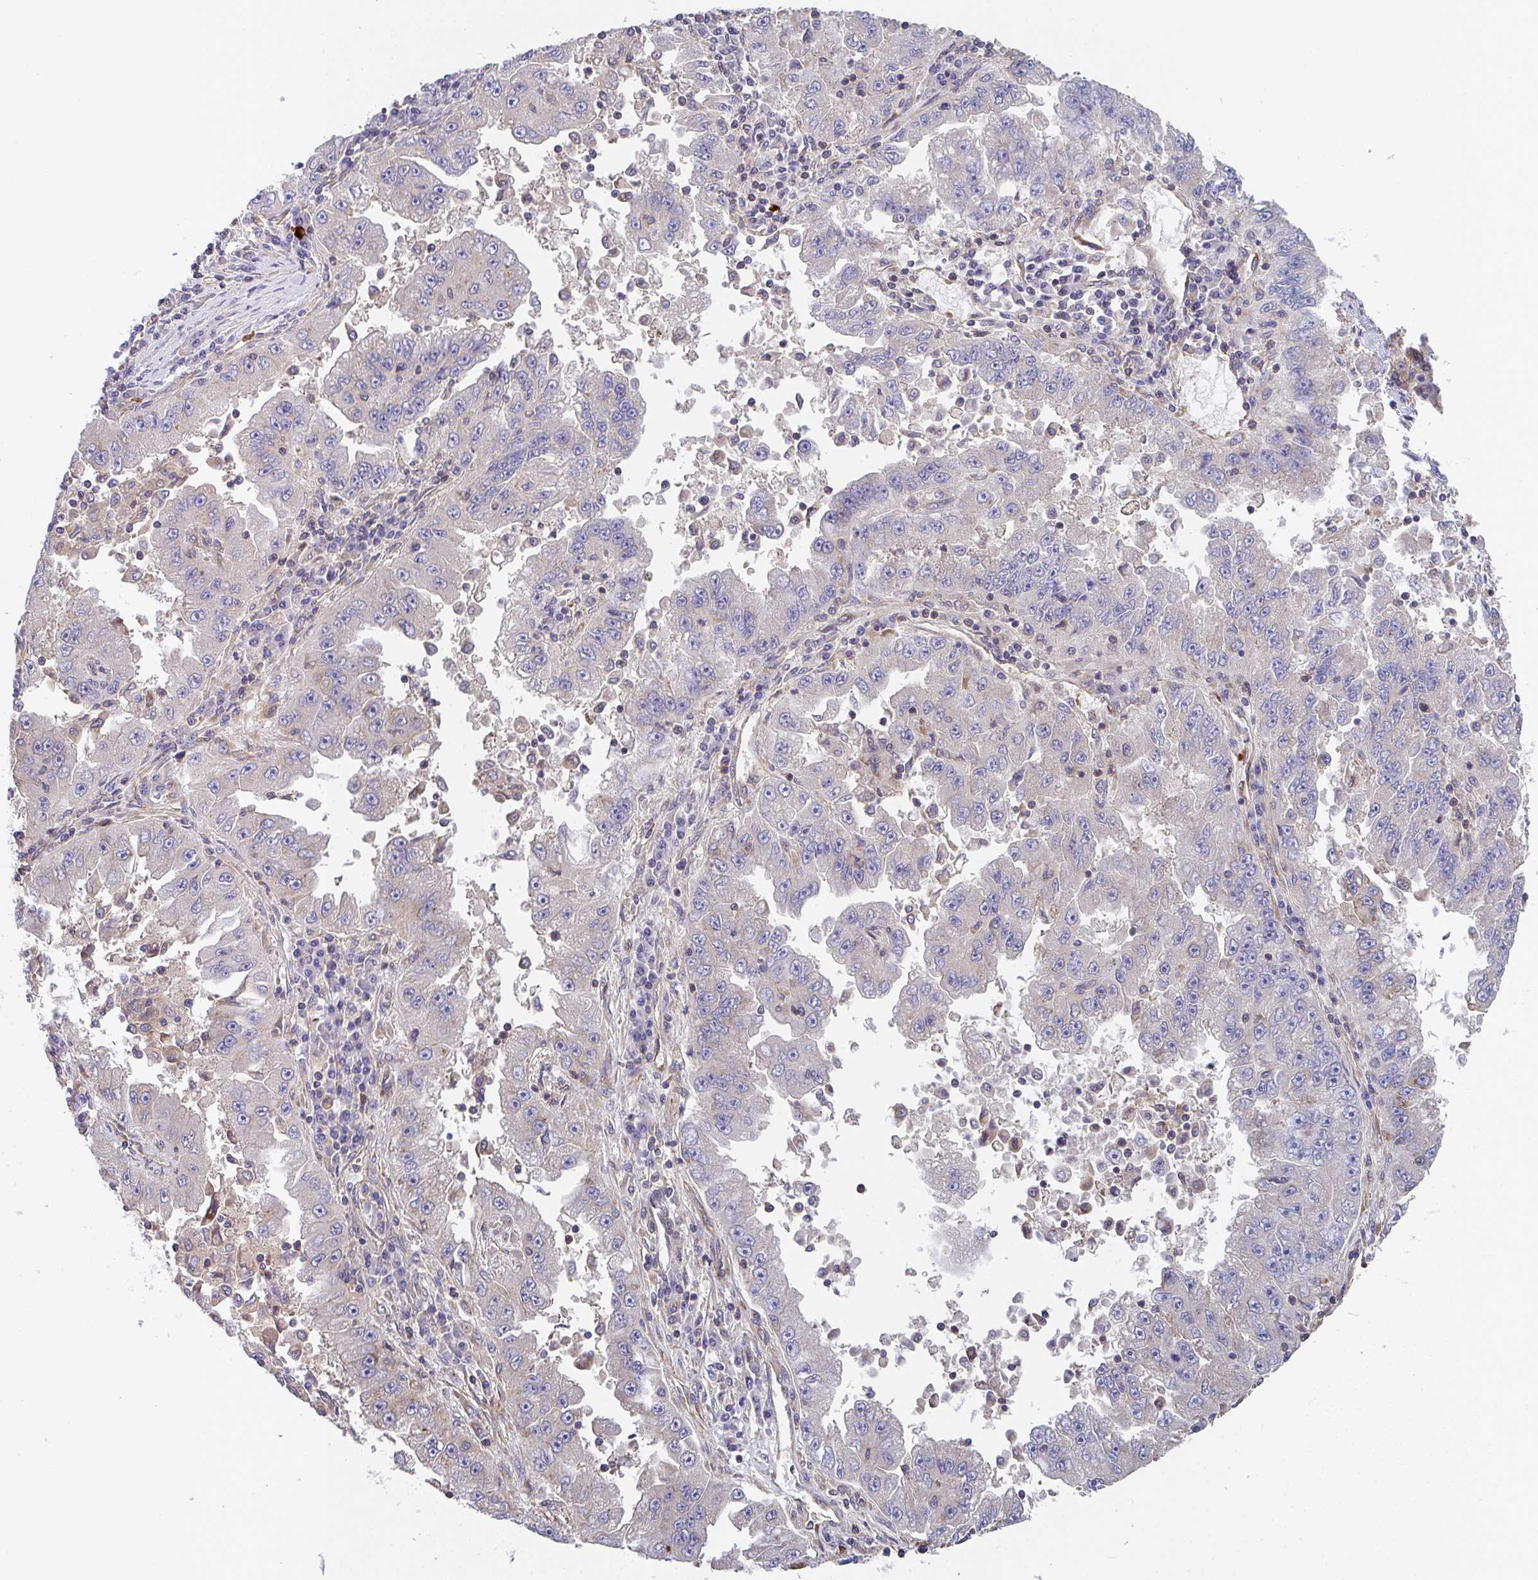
{"staining": {"intensity": "negative", "quantity": "none", "location": "none"}, "tissue": "lung cancer", "cell_type": "Tumor cells", "image_type": "cancer", "snomed": [{"axis": "morphology", "description": "Adenocarcinoma, NOS"}, {"axis": "morphology", "description": "Adenocarcinoma primary or metastatic"}, {"axis": "topography", "description": "Lung"}], "caption": "Tumor cells show no significant protein positivity in lung cancer.", "gene": "TMEM229A", "patient": {"sex": "male", "age": 74}}